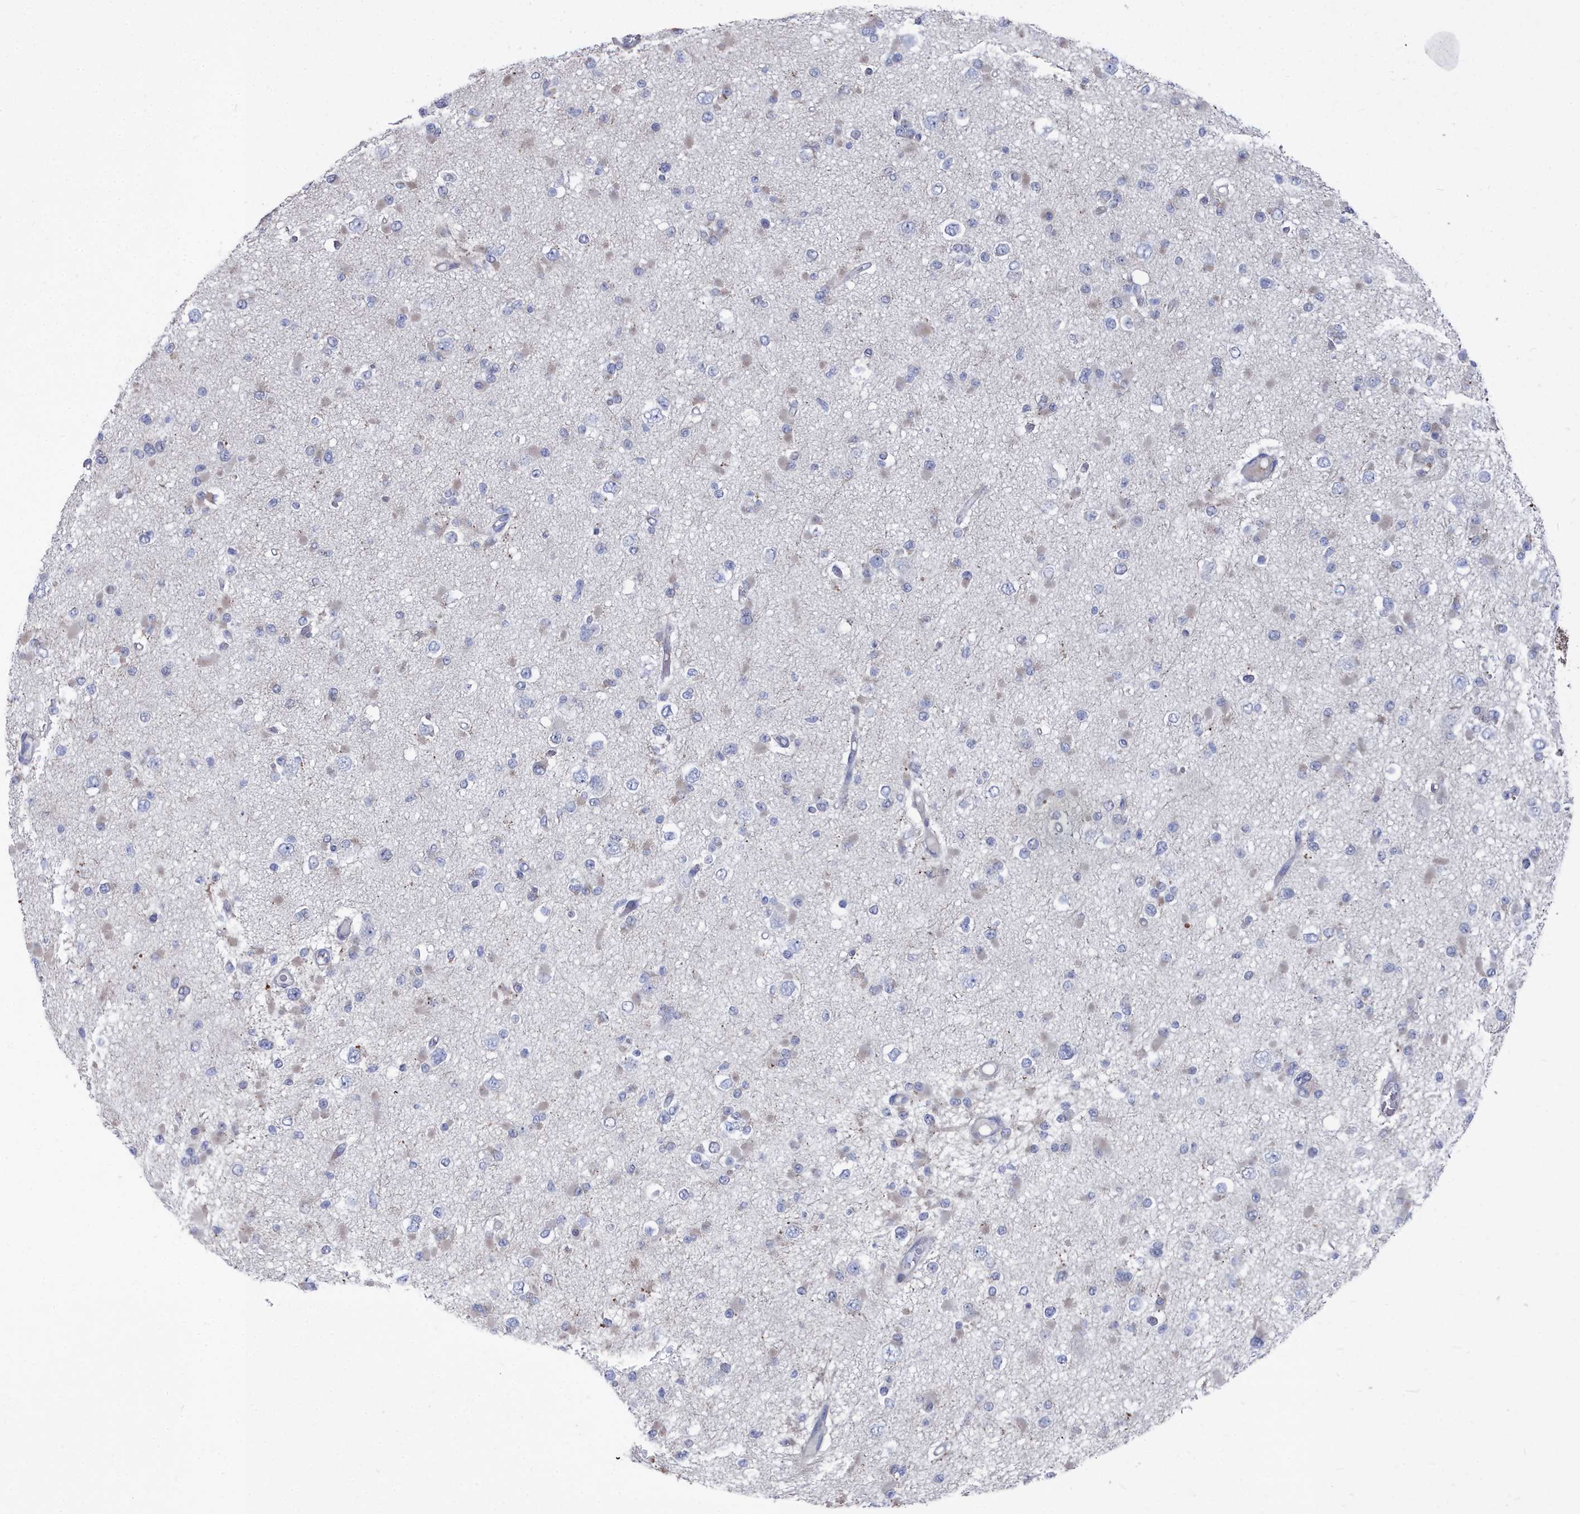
{"staining": {"intensity": "negative", "quantity": "none", "location": "none"}, "tissue": "glioma", "cell_type": "Tumor cells", "image_type": "cancer", "snomed": [{"axis": "morphology", "description": "Glioma, malignant, Low grade"}, {"axis": "topography", "description": "Brain"}], "caption": "High power microscopy image of an IHC micrograph of malignant glioma (low-grade), revealing no significant positivity in tumor cells.", "gene": "SHISAL2A", "patient": {"sex": "female", "age": 22}}